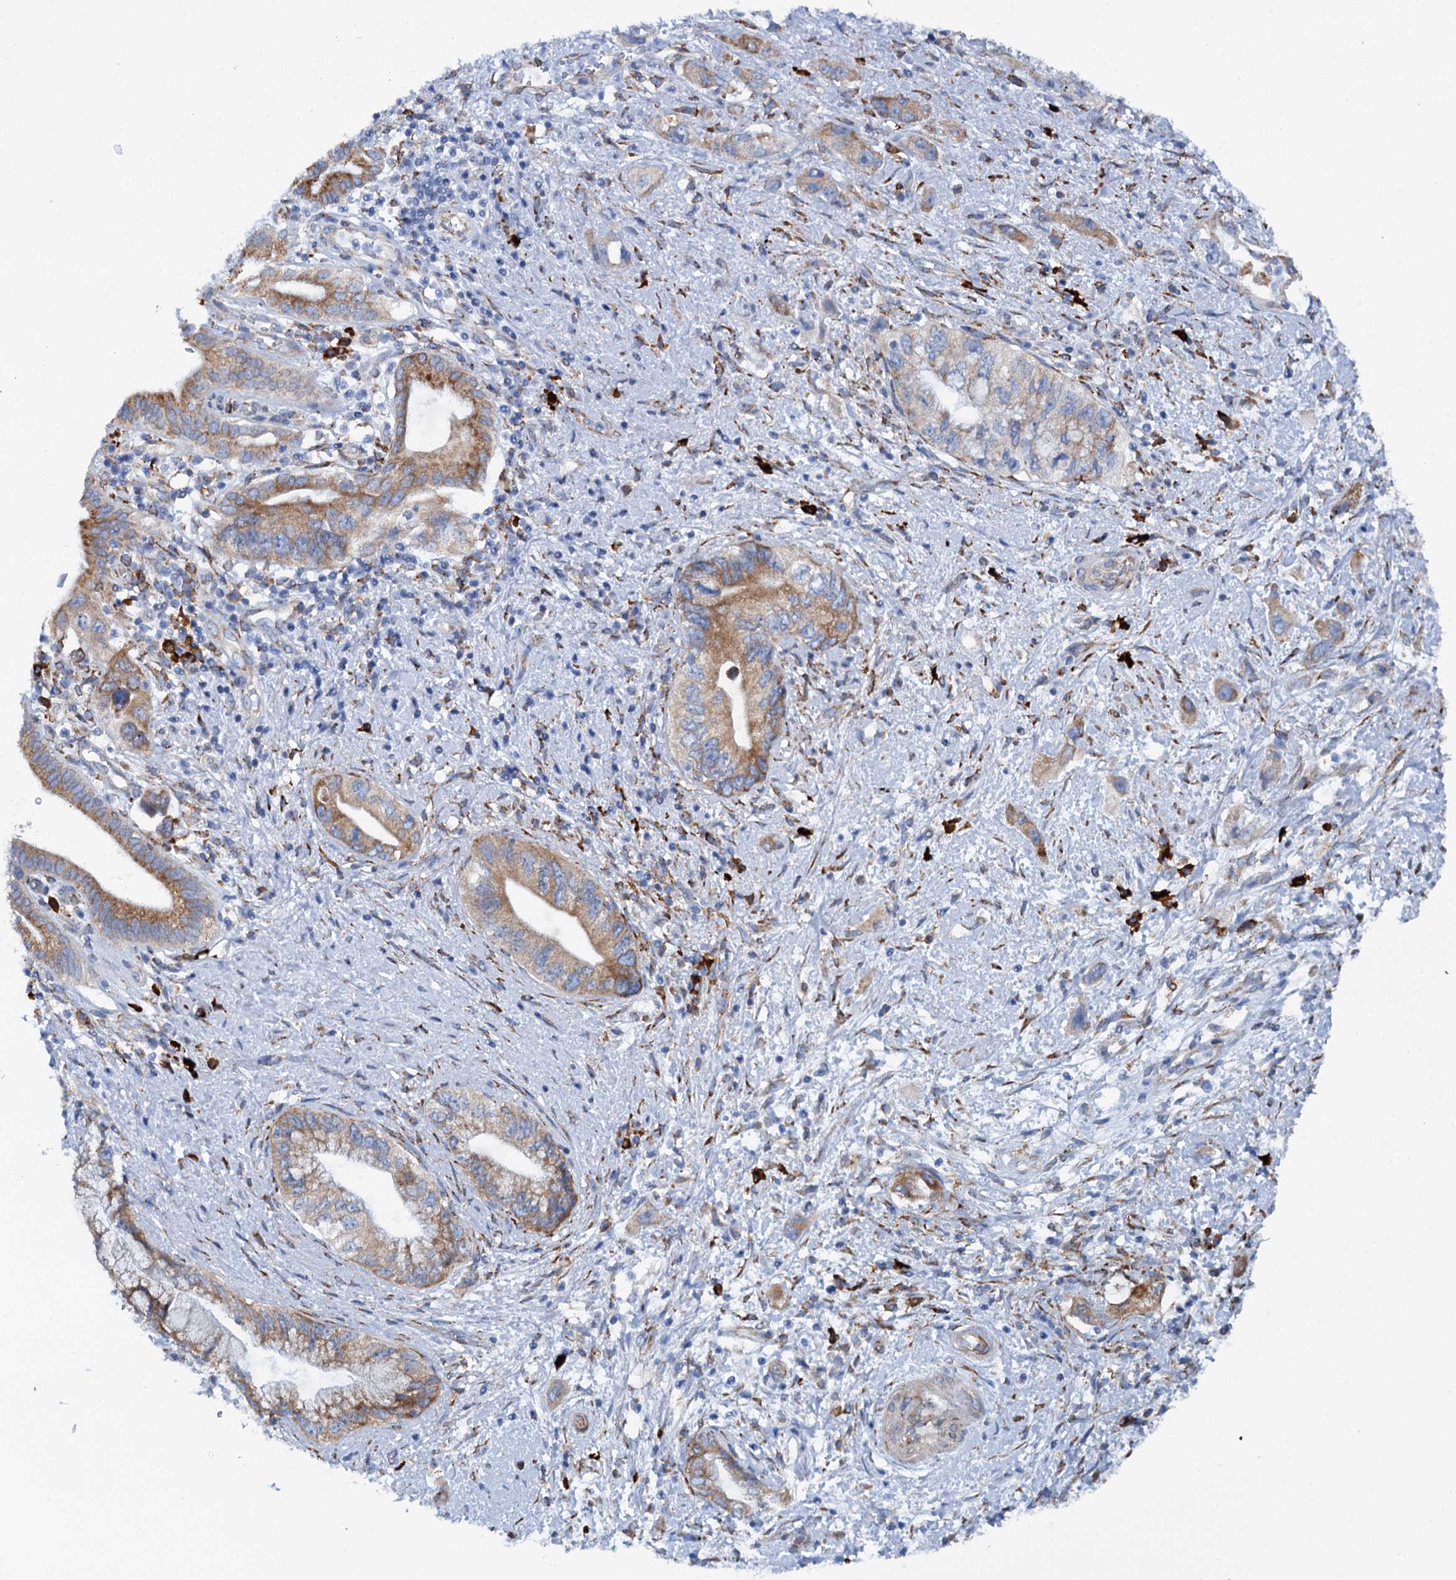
{"staining": {"intensity": "moderate", "quantity": "25%-75%", "location": "cytoplasmic/membranous"}, "tissue": "pancreatic cancer", "cell_type": "Tumor cells", "image_type": "cancer", "snomed": [{"axis": "morphology", "description": "Adenocarcinoma, NOS"}, {"axis": "topography", "description": "Pancreas"}], "caption": "Immunohistochemical staining of pancreatic adenocarcinoma reveals moderate cytoplasmic/membranous protein expression in approximately 25%-75% of tumor cells.", "gene": "SHE", "patient": {"sex": "female", "age": 73}}